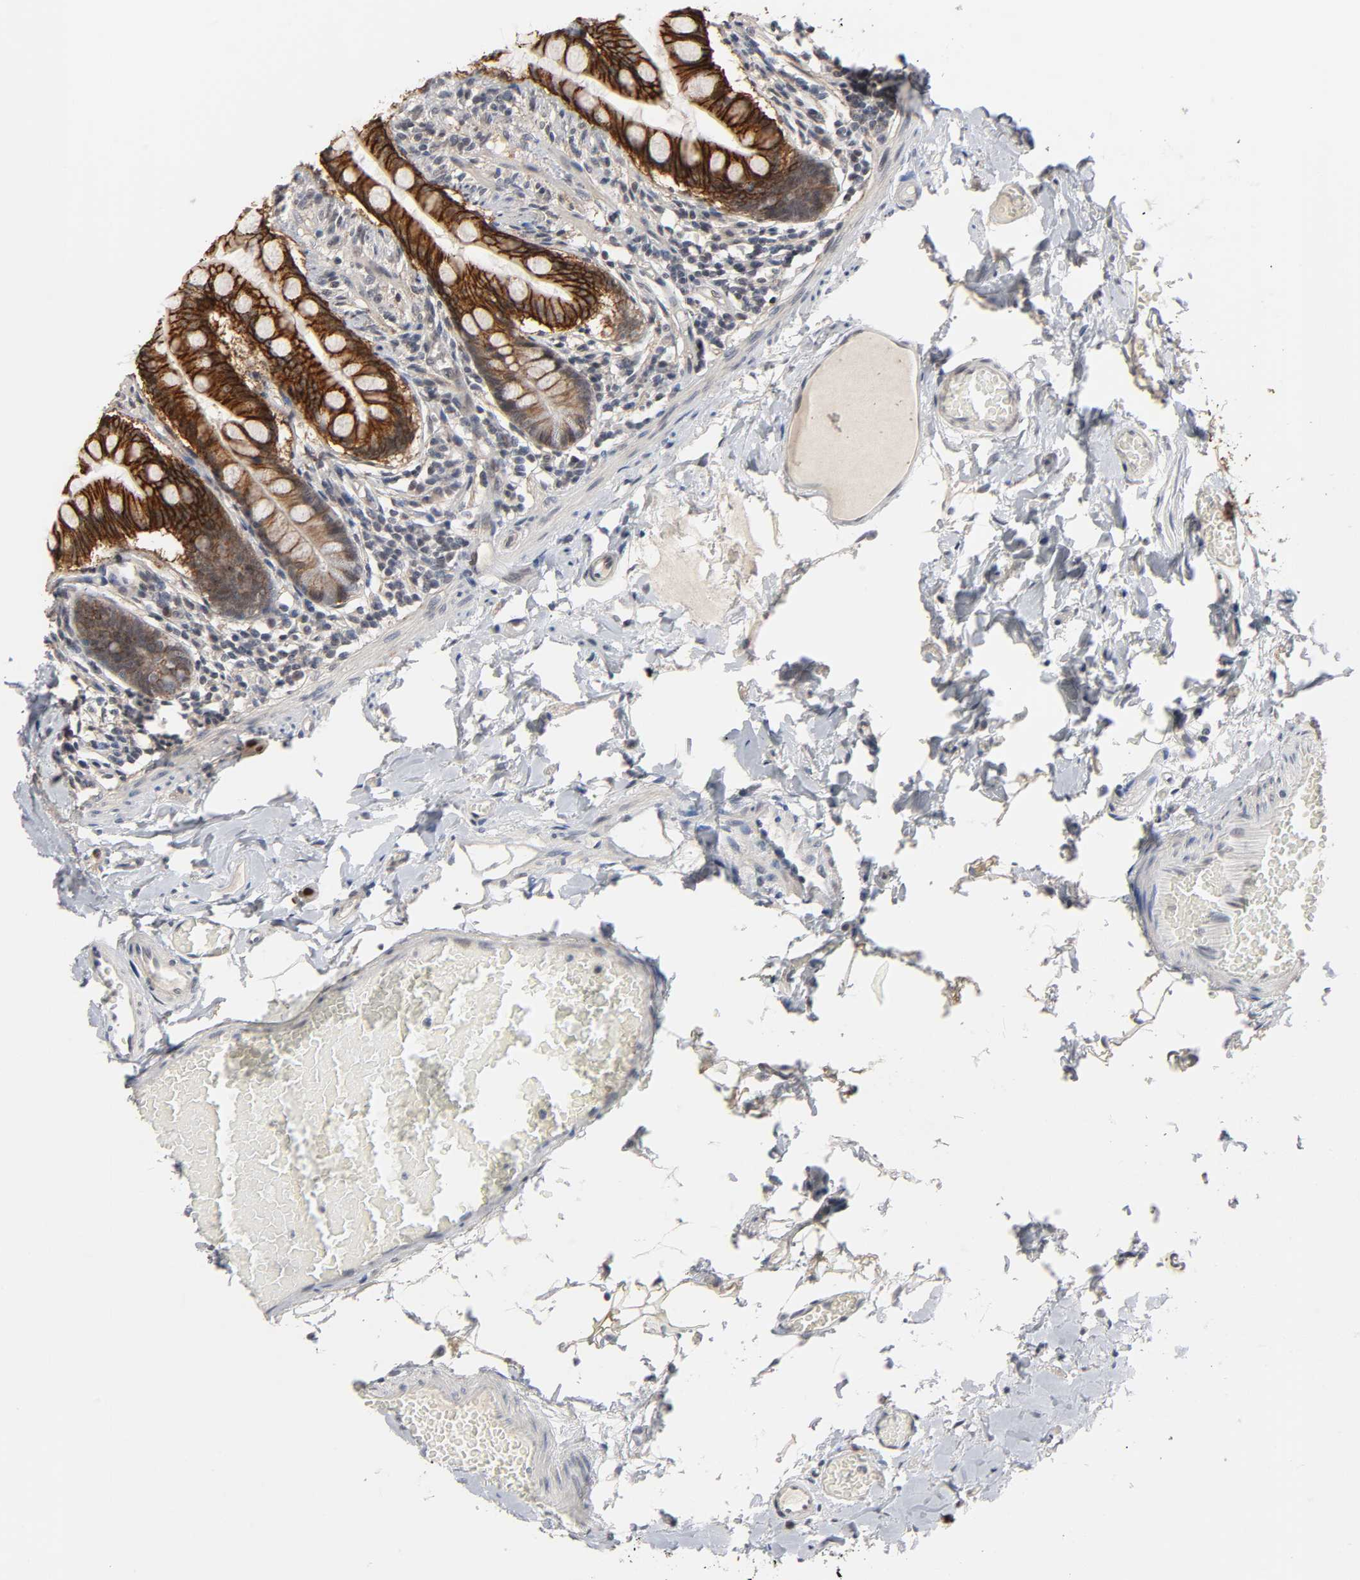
{"staining": {"intensity": "strong", "quantity": ">75%", "location": "cytoplasmic/membranous"}, "tissue": "small intestine", "cell_type": "Glandular cells", "image_type": "normal", "snomed": [{"axis": "morphology", "description": "Normal tissue, NOS"}, {"axis": "topography", "description": "Small intestine"}], "caption": "The photomicrograph demonstrates staining of unremarkable small intestine, revealing strong cytoplasmic/membranous protein expression (brown color) within glandular cells. Nuclei are stained in blue.", "gene": "HTR1E", "patient": {"sex": "male", "age": 41}}